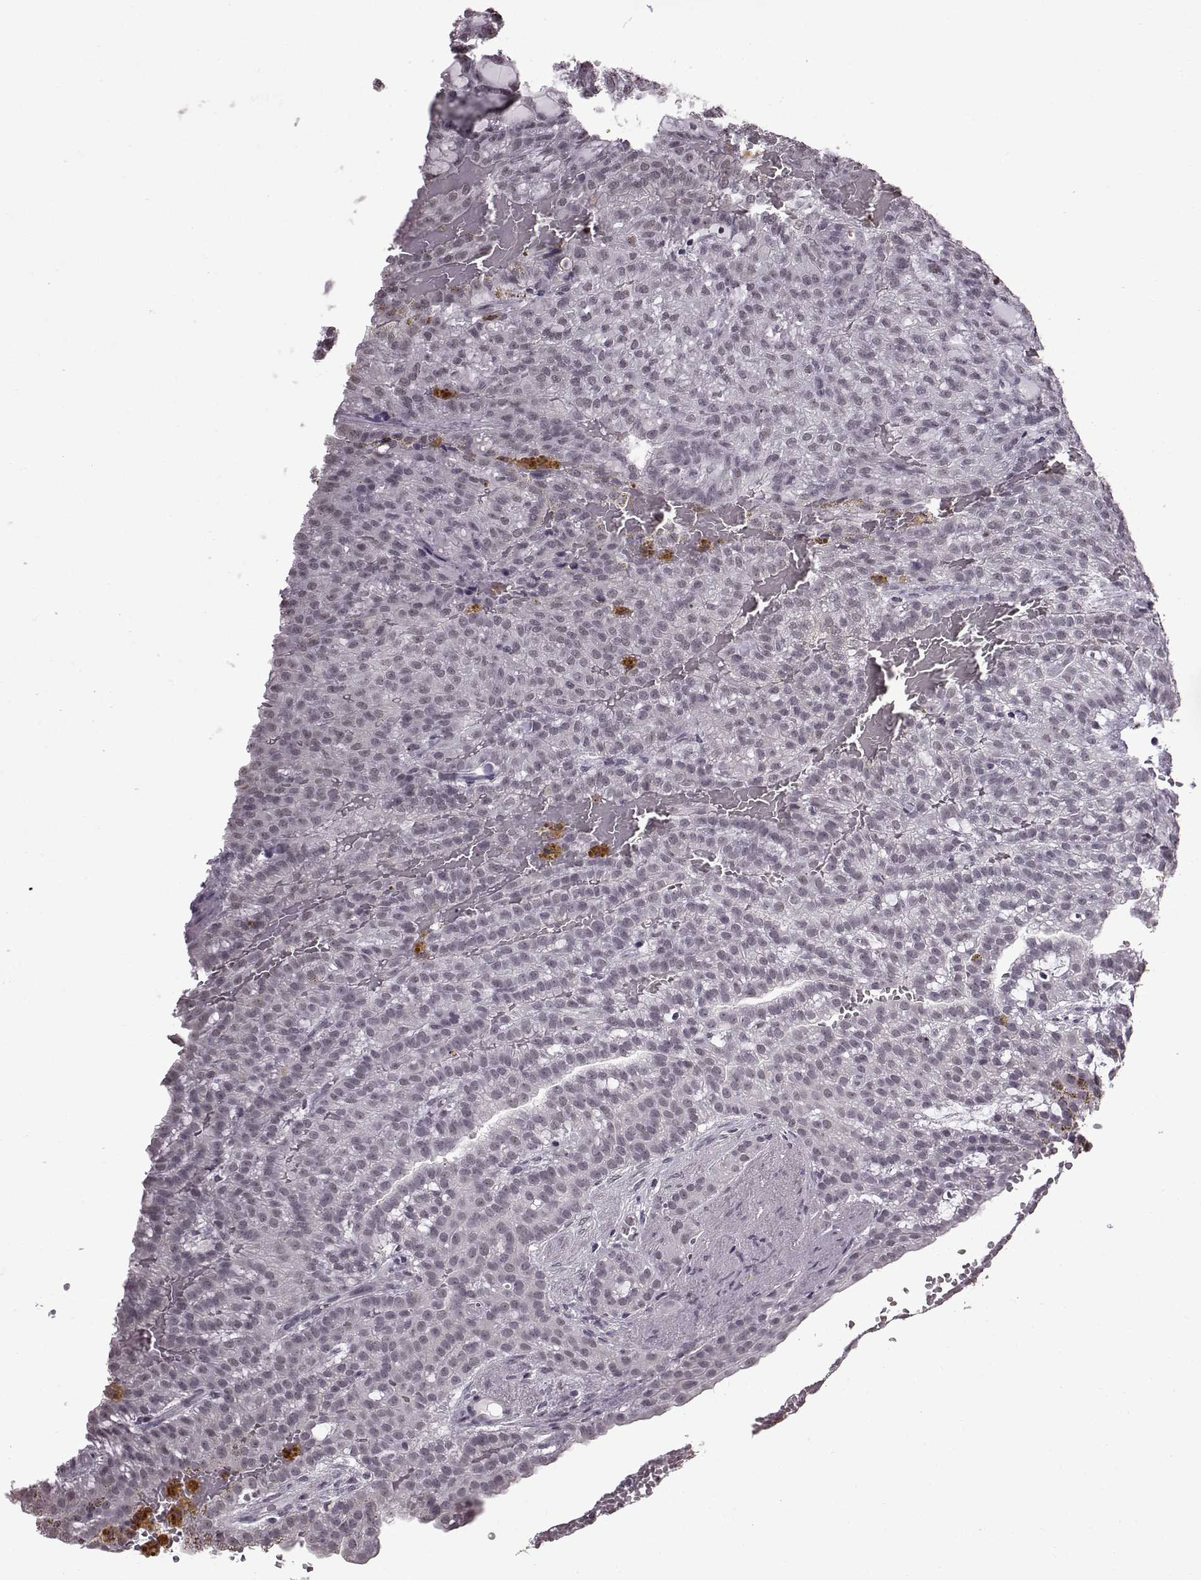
{"staining": {"intensity": "negative", "quantity": "none", "location": "none"}, "tissue": "renal cancer", "cell_type": "Tumor cells", "image_type": "cancer", "snomed": [{"axis": "morphology", "description": "Adenocarcinoma, NOS"}, {"axis": "topography", "description": "Kidney"}], "caption": "Immunohistochemistry micrograph of neoplastic tissue: renal adenocarcinoma stained with DAB (3,3'-diaminobenzidine) reveals no significant protein expression in tumor cells.", "gene": "SLC28A2", "patient": {"sex": "male", "age": 63}}